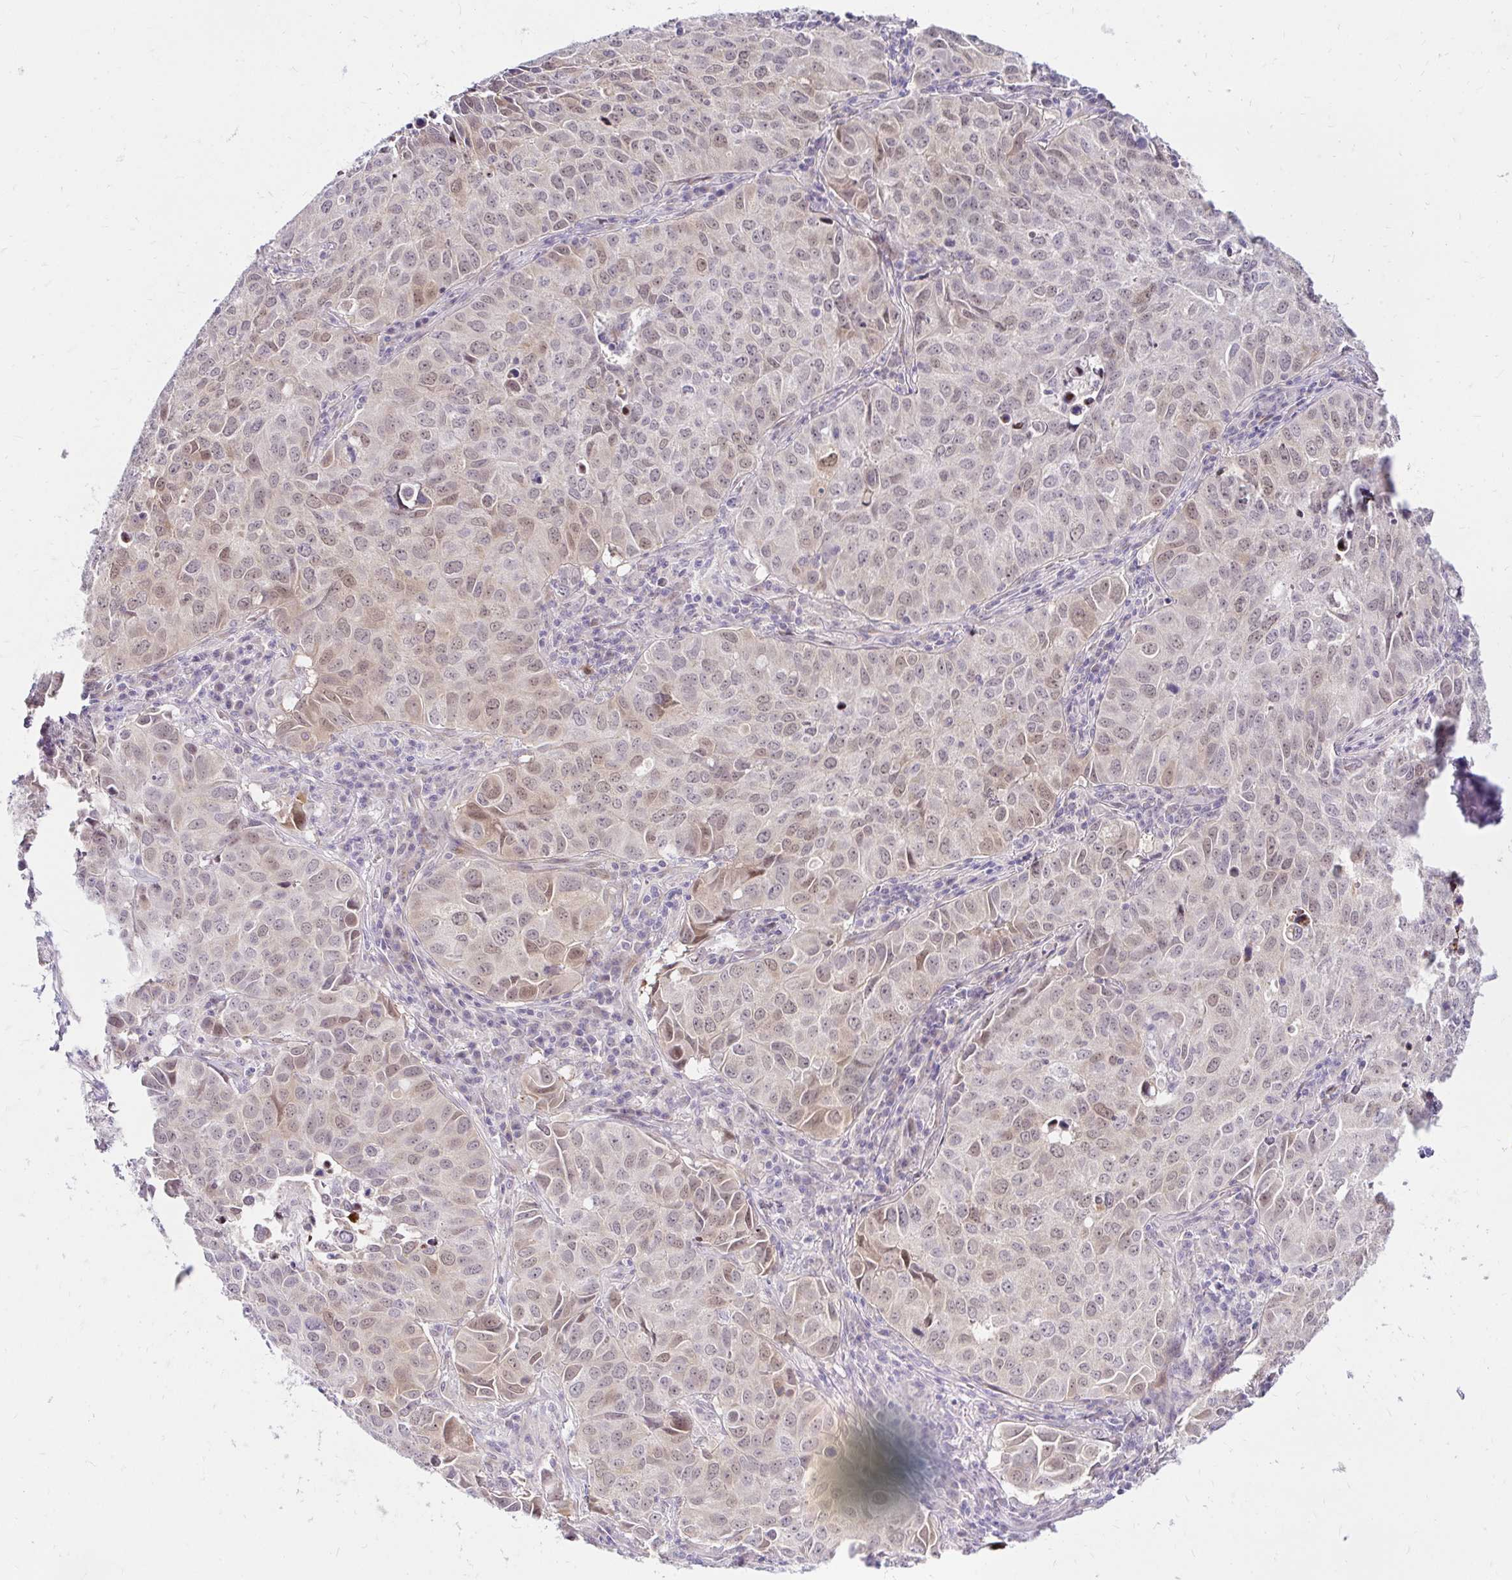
{"staining": {"intensity": "weak", "quantity": "25%-75%", "location": "nuclear"}, "tissue": "lung cancer", "cell_type": "Tumor cells", "image_type": "cancer", "snomed": [{"axis": "morphology", "description": "Adenocarcinoma, NOS"}, {"axis": "topography", "description": "Lung"}], "caption": "Tumor cells show weak nuclear staining in about 25%-75% of cells in adenocarcinoma (lung). Nuclei are stained in blue.", "gene": "GUCY1A1", "patient": {"sex": "female", "age": 50}}